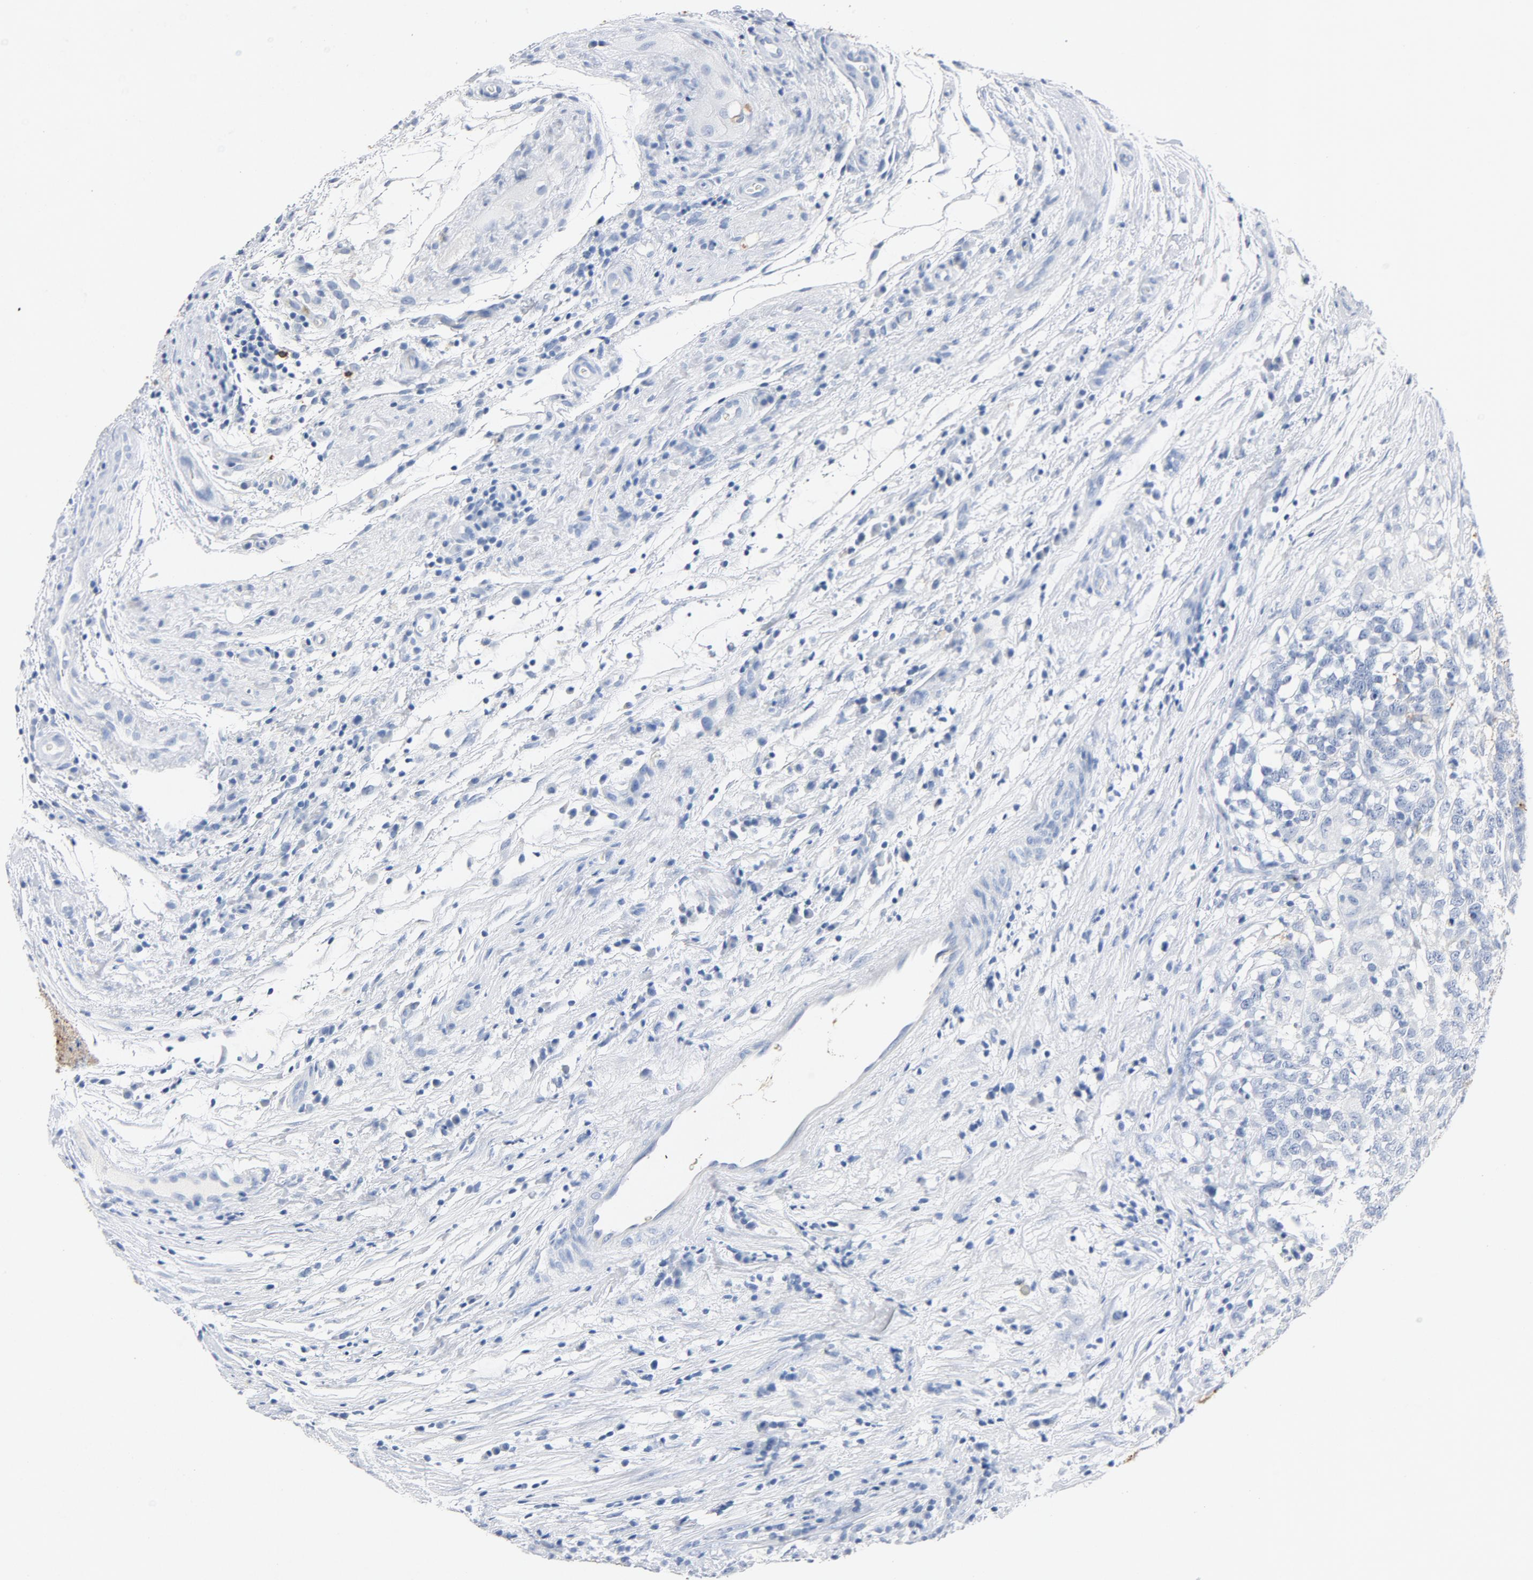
{"staining": {"intensity": "moderate", "quantity": "25%-75%", "location": "cytoplasmic/membranous"}, "tissue": "testis cancer", "cell_type": "Tumor cells", "image_type": "cancer", "snomed": [{"axis": "morphology", "description": "Carcinoma, Embryonal, NOS"}, {"axis": "topography", "description": "Testis"}], "caption": "High-power microscopy captured an IHC photomicrograph of testis embryonal carcinoma, revealing moderate cytoplasmic/membranous positivity in approximately 25%-75% of tumor cells. Immunohistochemistry stains the protein of interest in brown and the nuclei are stained blue.", "gene": "PTPRB", "patient": {"sex": "male", "age": 26}}